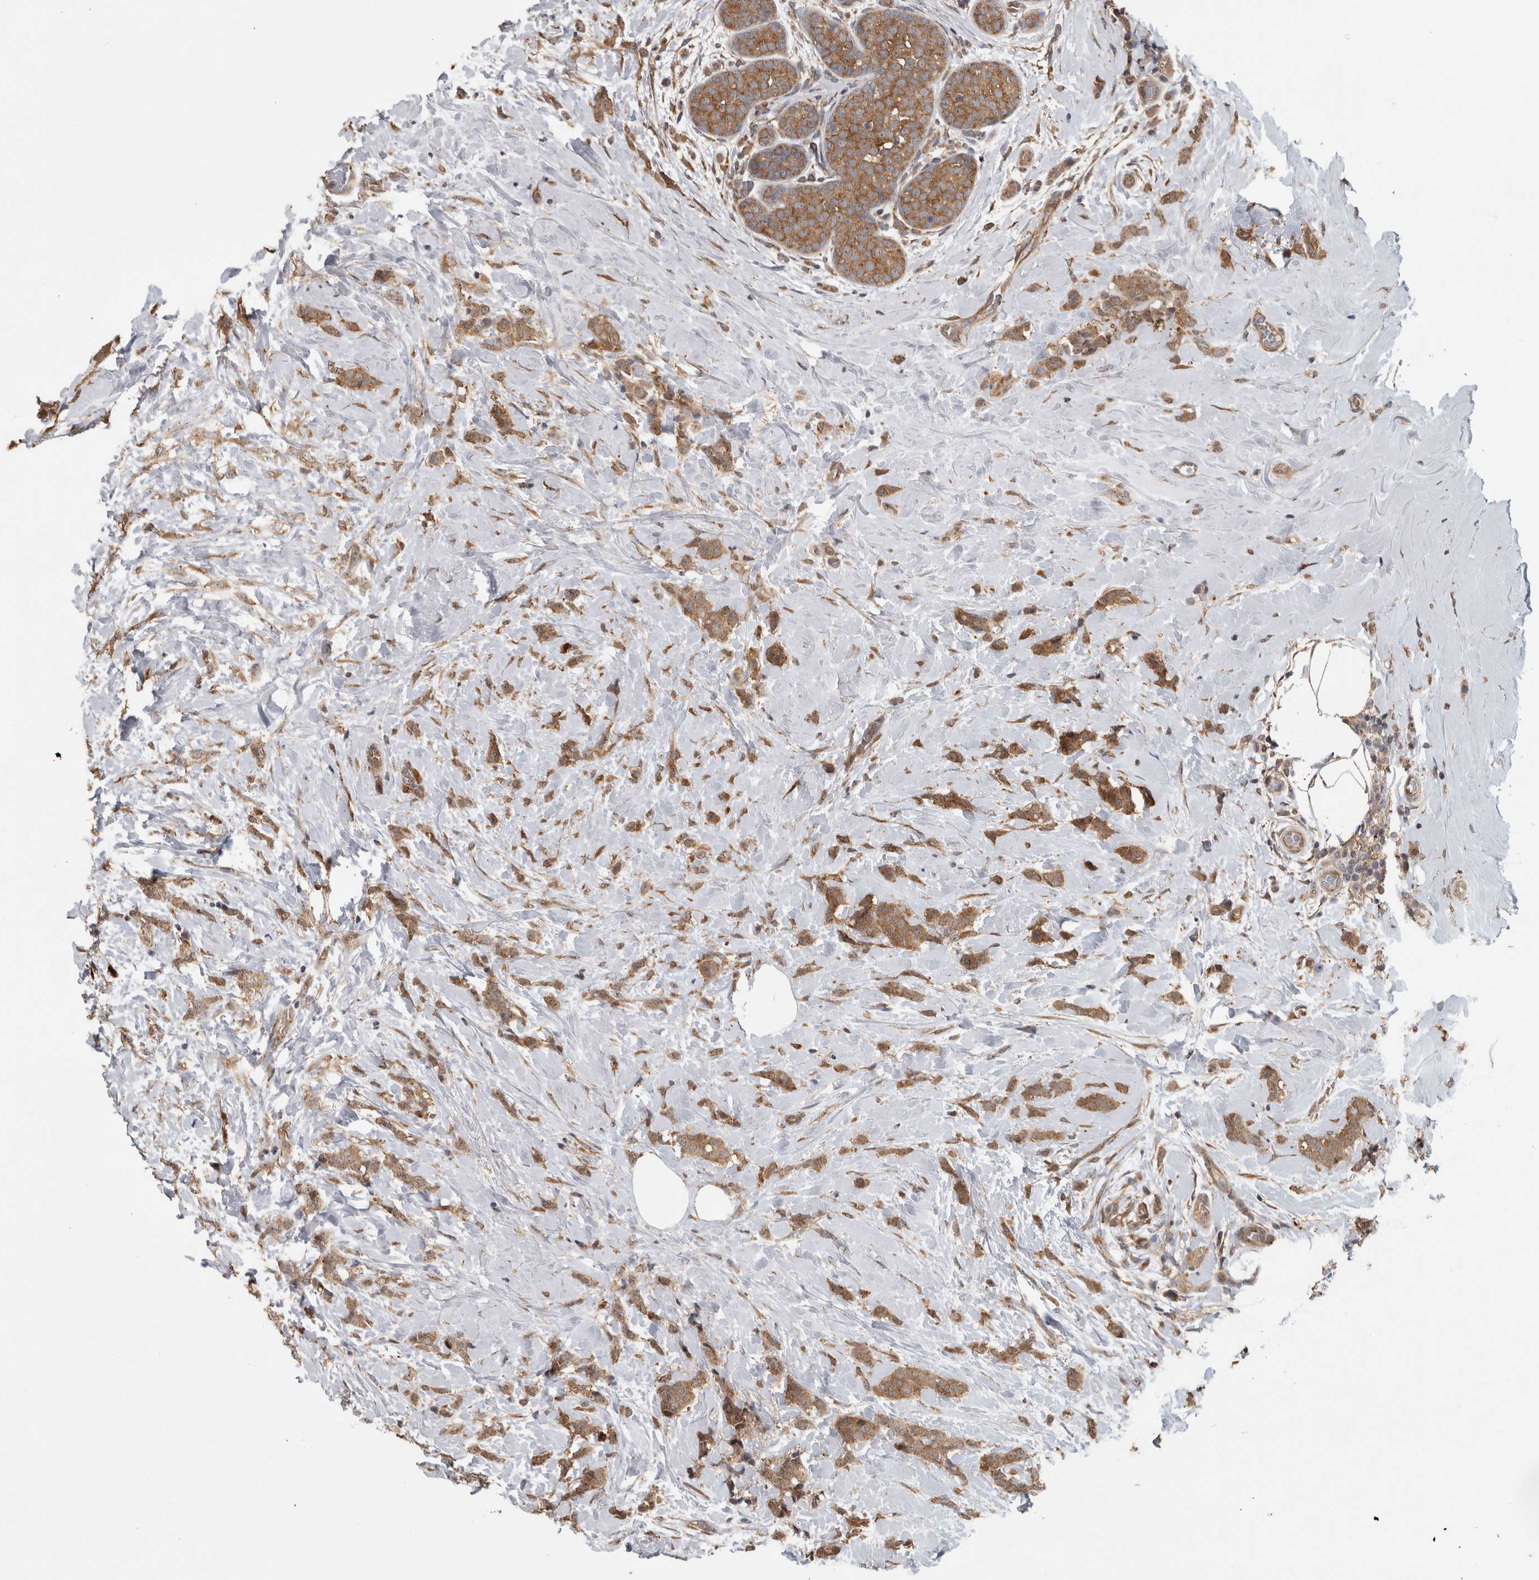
{"staining": {"intensity": "moderate", "quantity": ">75%", "location": "cytoplasmic/membranous"}, "tissue": "breast cancer", "cell_type": "Tumor cells", "image_type": "cancer", "snomed": [{"axis": "morphology", "description": "Lobular carcinoma, in situ"}, {"axis": "morphology", "description": "Lobular carcinoma"}, {"axis": "topography", "description": "Breast"}], "caption": "IHC of human lobular carcinoma (breast) demonstrates medium levels of moderate cytoplasmic/membranous expression in about >75% of tumor cells. (Stains: DAB (3,3'-diaminobenzidine) in brown, nuclei in blue, Microscopy: brightfield microscopy at high magnification).", "gene": "ATXN2", "patient": {"sex": "female", "age": 41}}